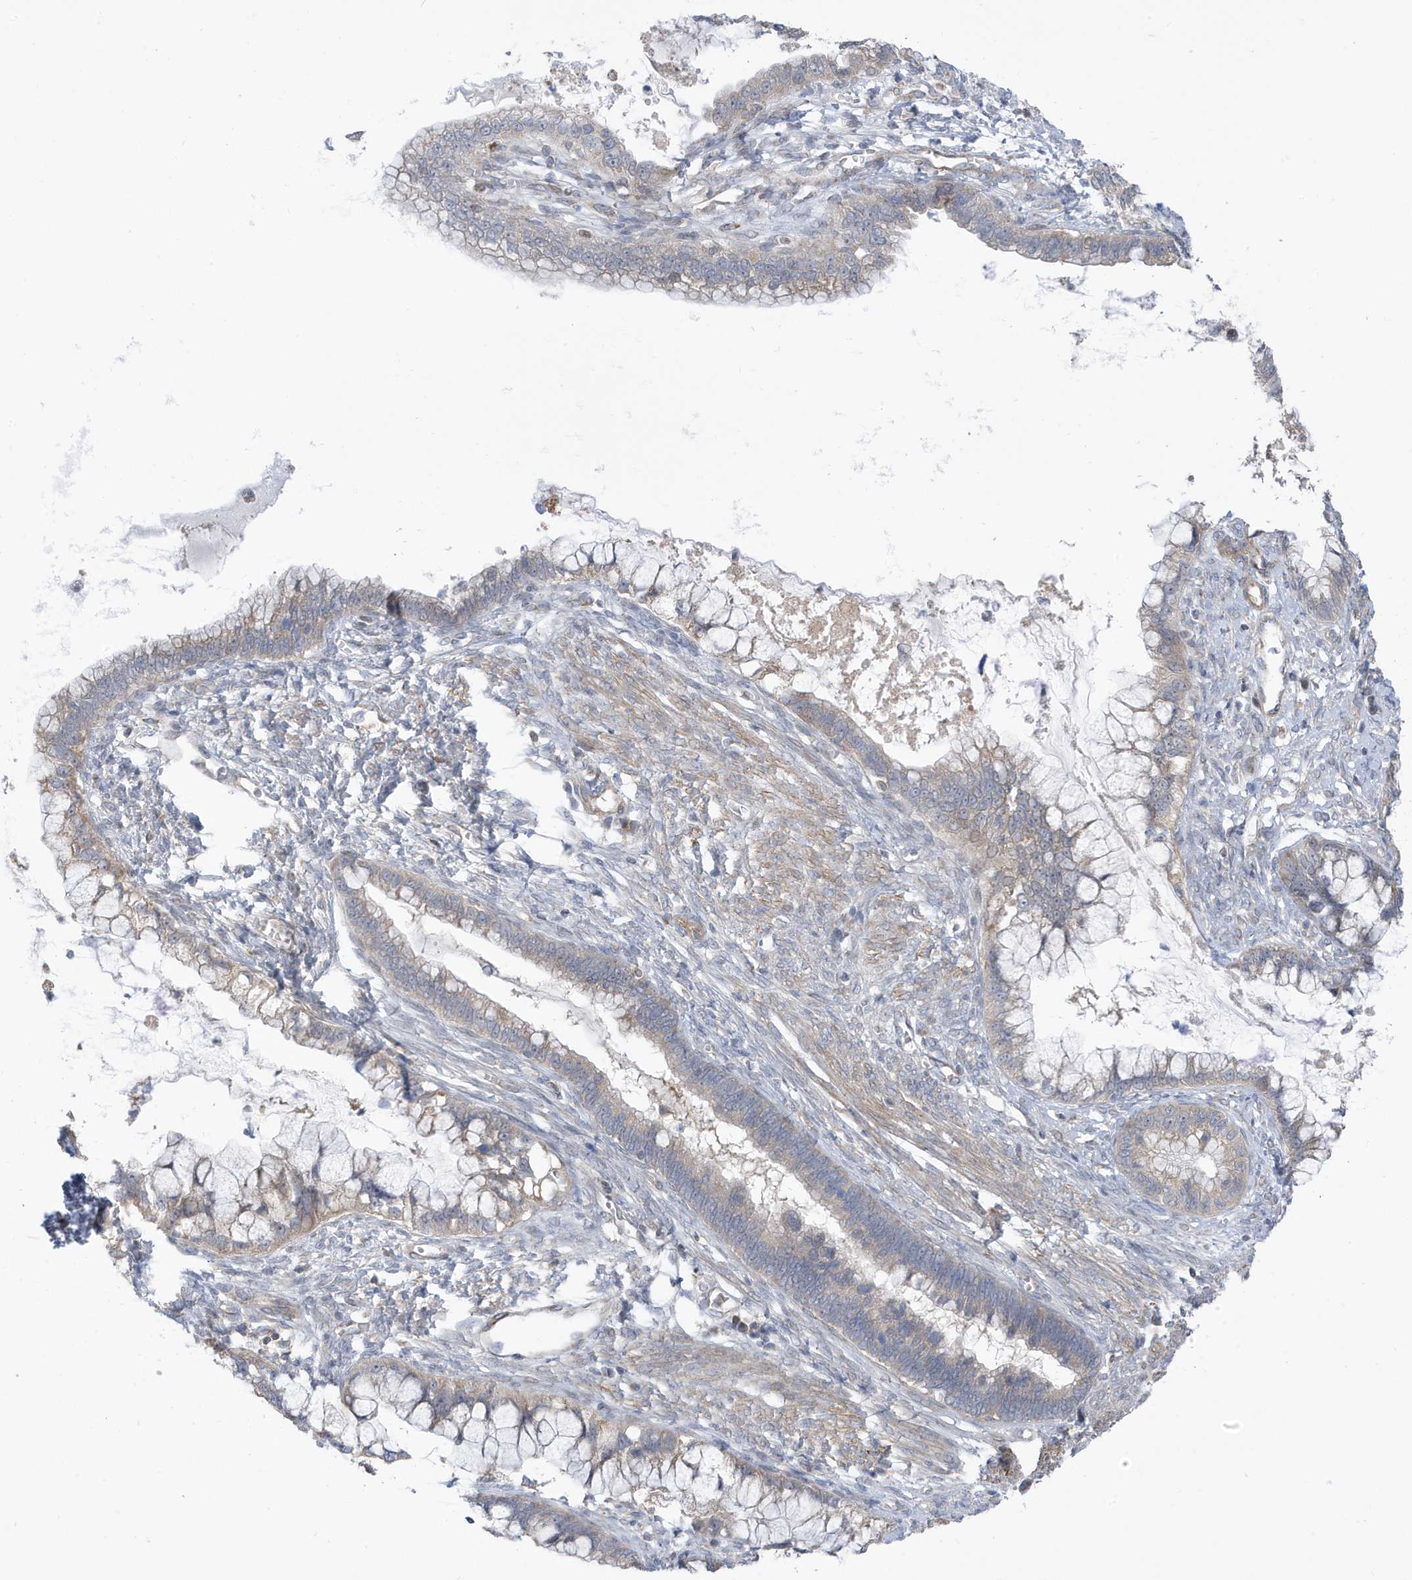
{"staining": {"intensity": "weak", "quantity": "25%-75%", "location": "cytoplasmic/membranous"}, "tissue": "cervical cancer", "cell_type": "Tumor cells", "image_type": "cancer", "snomed": [{"axis": "morphology", "description": "Adenocarcinoma, NOS"}, {"axis": "topography", "description": "Cervix"}], "caption": "Immunohistochemistry (DAB) staining of human cervical adenocarcinoma demonstrates weak cytoplasmic/membranous protein positivity in about 25%-75% of tumor cells.", "gene": "ATP13A5", "patient": {"sex": "female", "age": 44}}